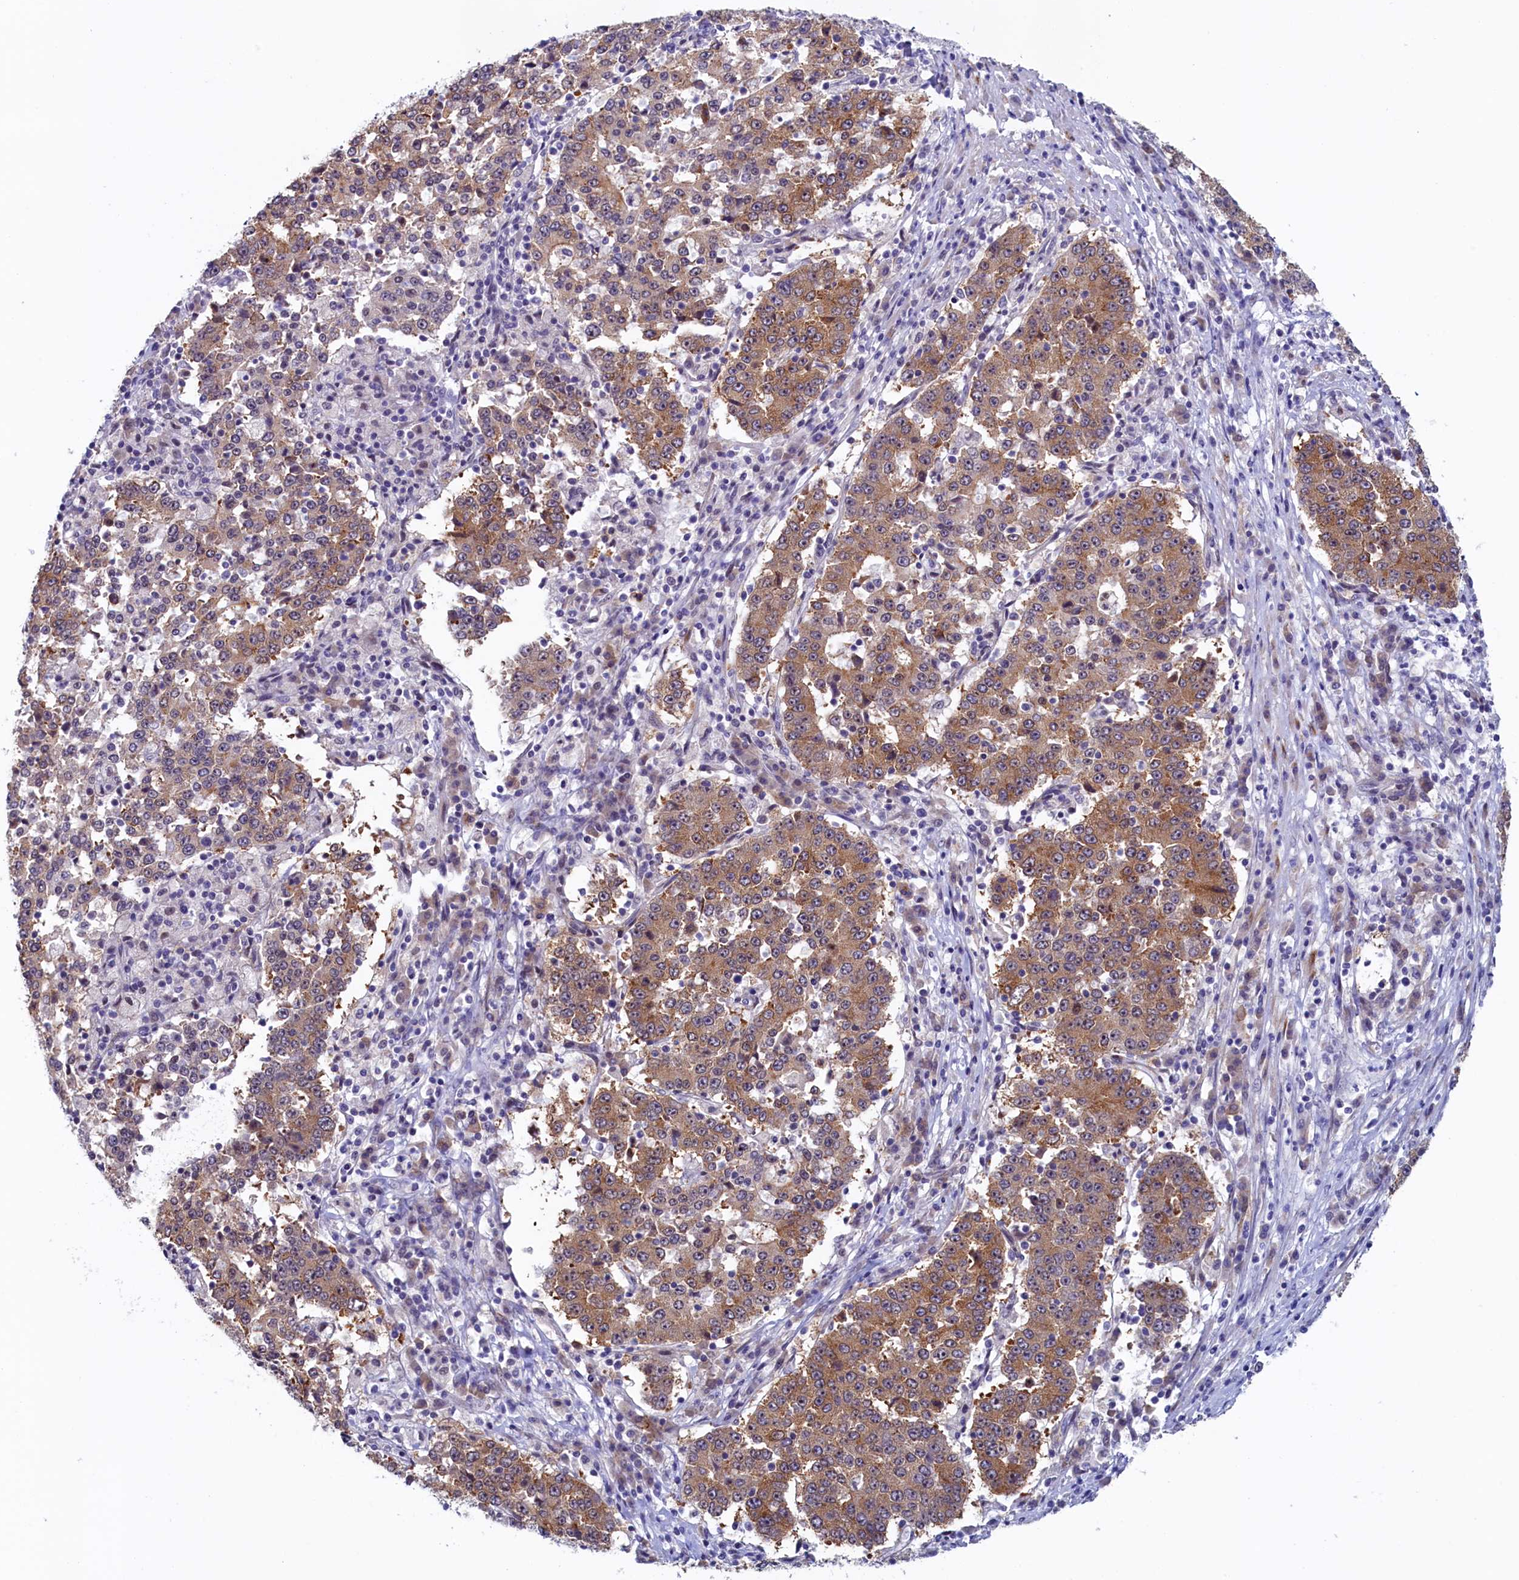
{"staining": {"intensity": "moderate", "quantity": ">75%", "location": "cytoplasmic/membranous"}, "tissue": "stomach cancer", "cell_type": "Tumor cells", "image_type": "cancer", "snomed": [{"axis": "morphology", "description": "Adenocarcinoma, NOS"}, {"axis": "topography", "description": "Stomach"}], "caption": "The photomicrograph reveals a brown stain indicating the presence of a protein in the cytoplasmic/membranous of tumor cells in stomach adenocarcinoma. Ihc stains the protein of interest in brown and the nuclei are stained blue.", "gene": "PACSIN3", "patient": {"sex": "male", "age": 59}}